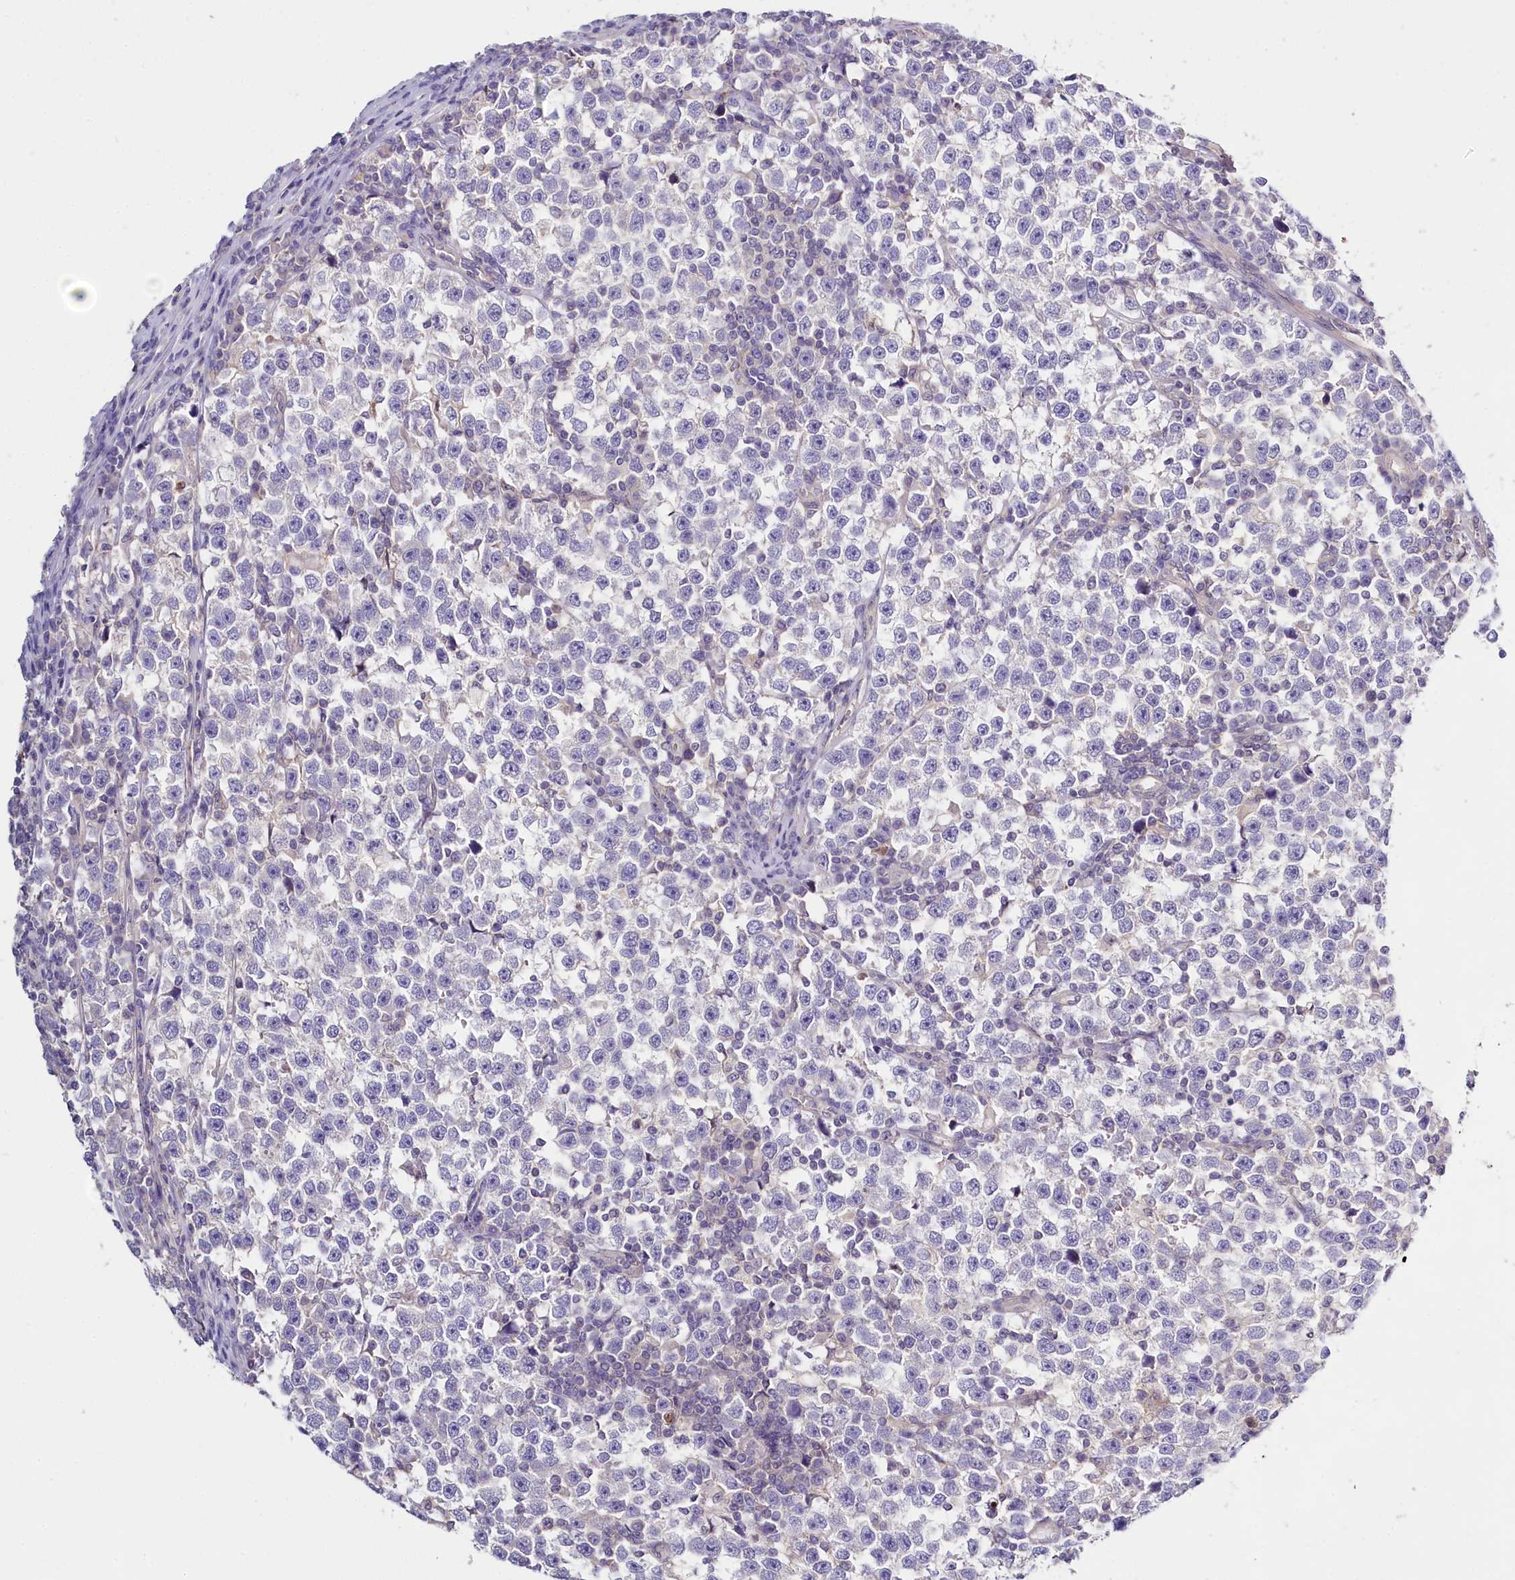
{"staining": {"intensity": "negative", "quantity": "none", "location": "none"}, "tissue": "testis cancer", "cell_type": "Tumor cells", "image_type": "cancer", "snomed": [{"axis": "morphology", "description": "Normal tissue, NOS"}, {"axis": "morphology", "description": "Seminoma, NOS"}, {"axis": "topography", "description": "Testis"}], "caption": "Immunohistochemical staining of seminoma (testis) demonstrates no significant positivity in tumor cells. (DAB immunohistochemistry (IHC), high magnification).", "gene": "PDE6D", "patient": {"sex": "male", "age": 43}}